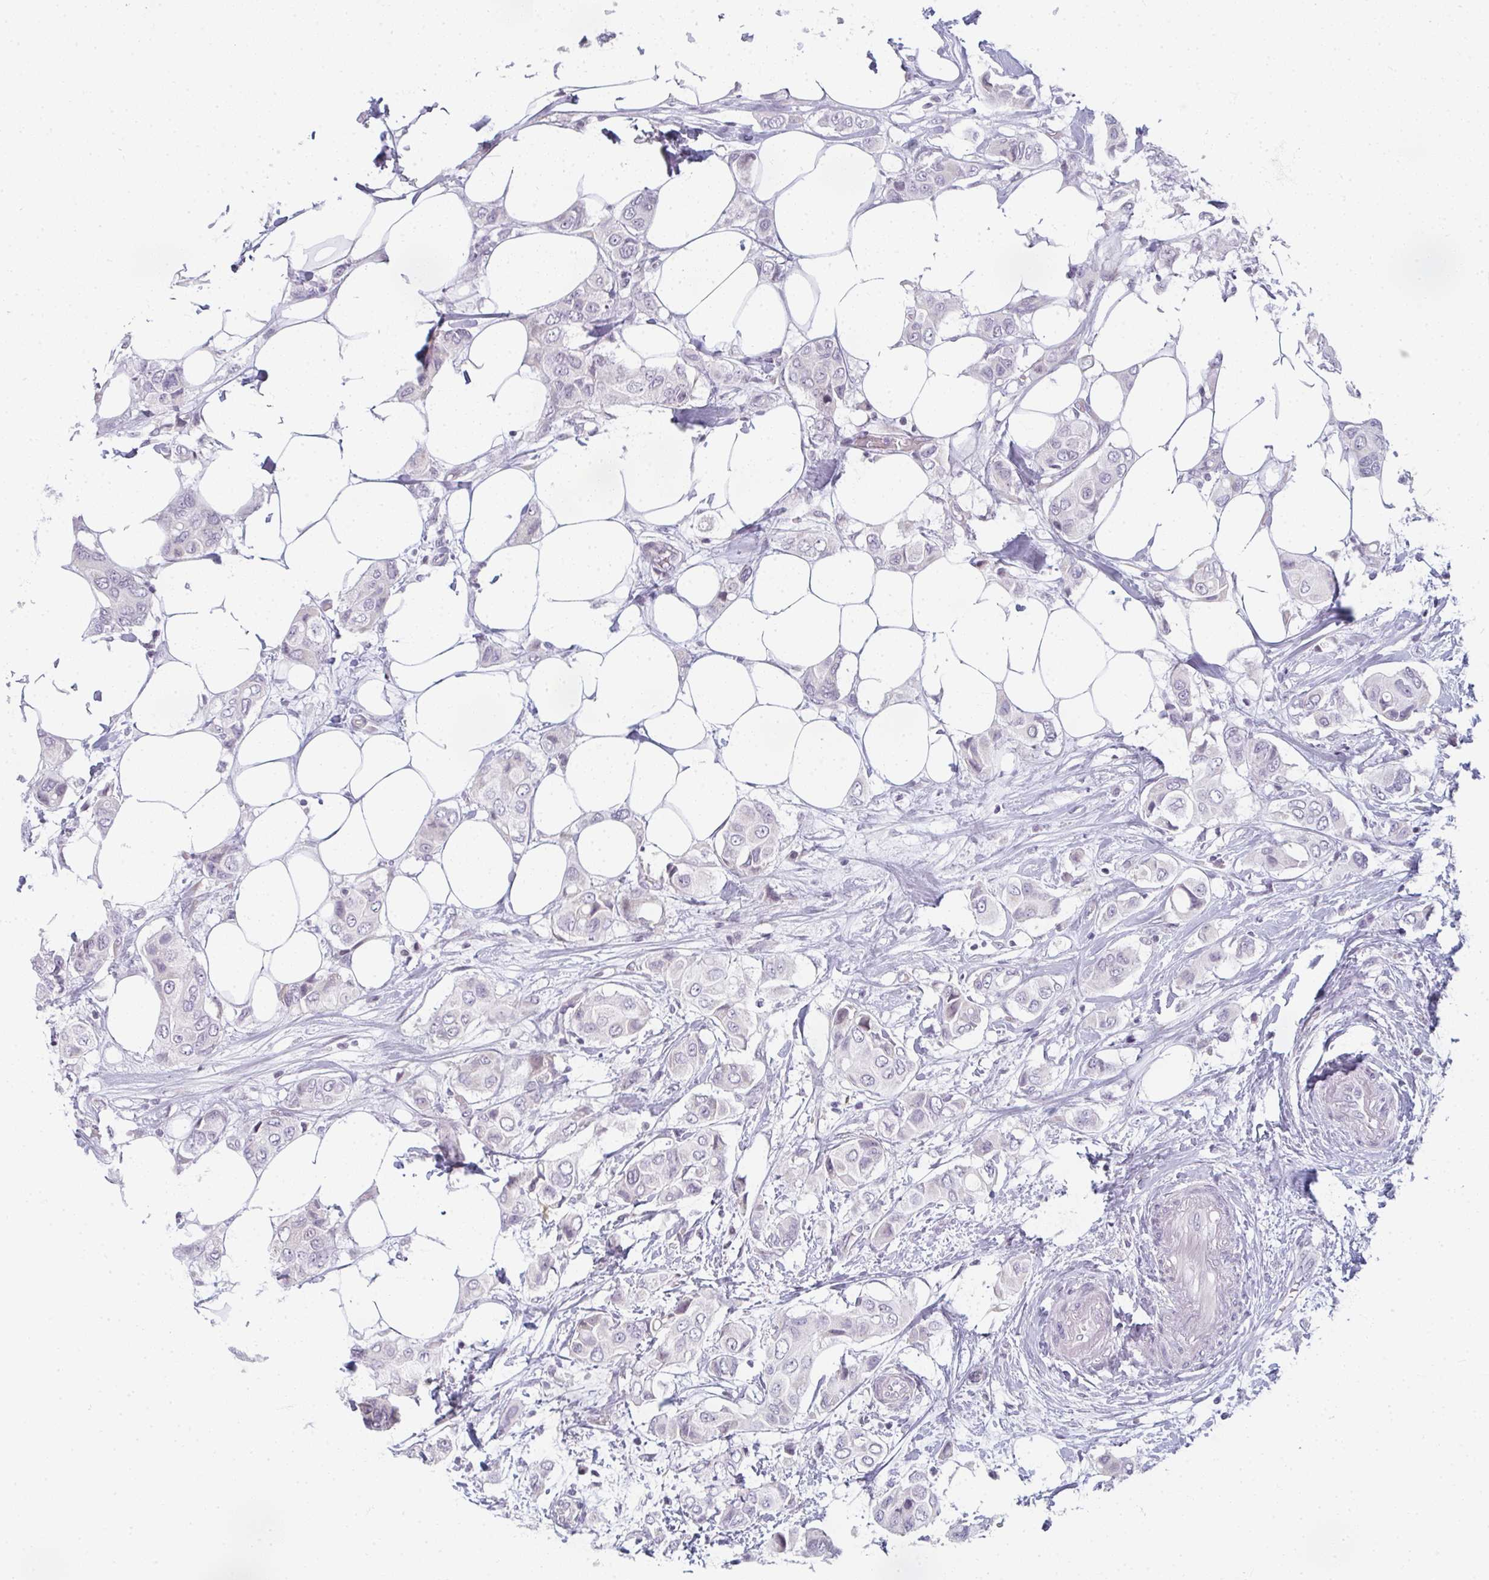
{"staining": {"intensity": "negative", "quantity": "none", "location": "none"}, "tissue": "breast cancer", "cell_type": "Tumor cells", "image_type": "cancer", "snomed": [{"axis": "morphology", "description": "Lobular carcinoma"}, {"axis": "topography", "description": "Breast"}], "caption": "Tumor cells are negative for protein expression in human breast lobular carcinoma.", "gene": "RBBP6", "patient": {"sex": "female", "age": 51}}